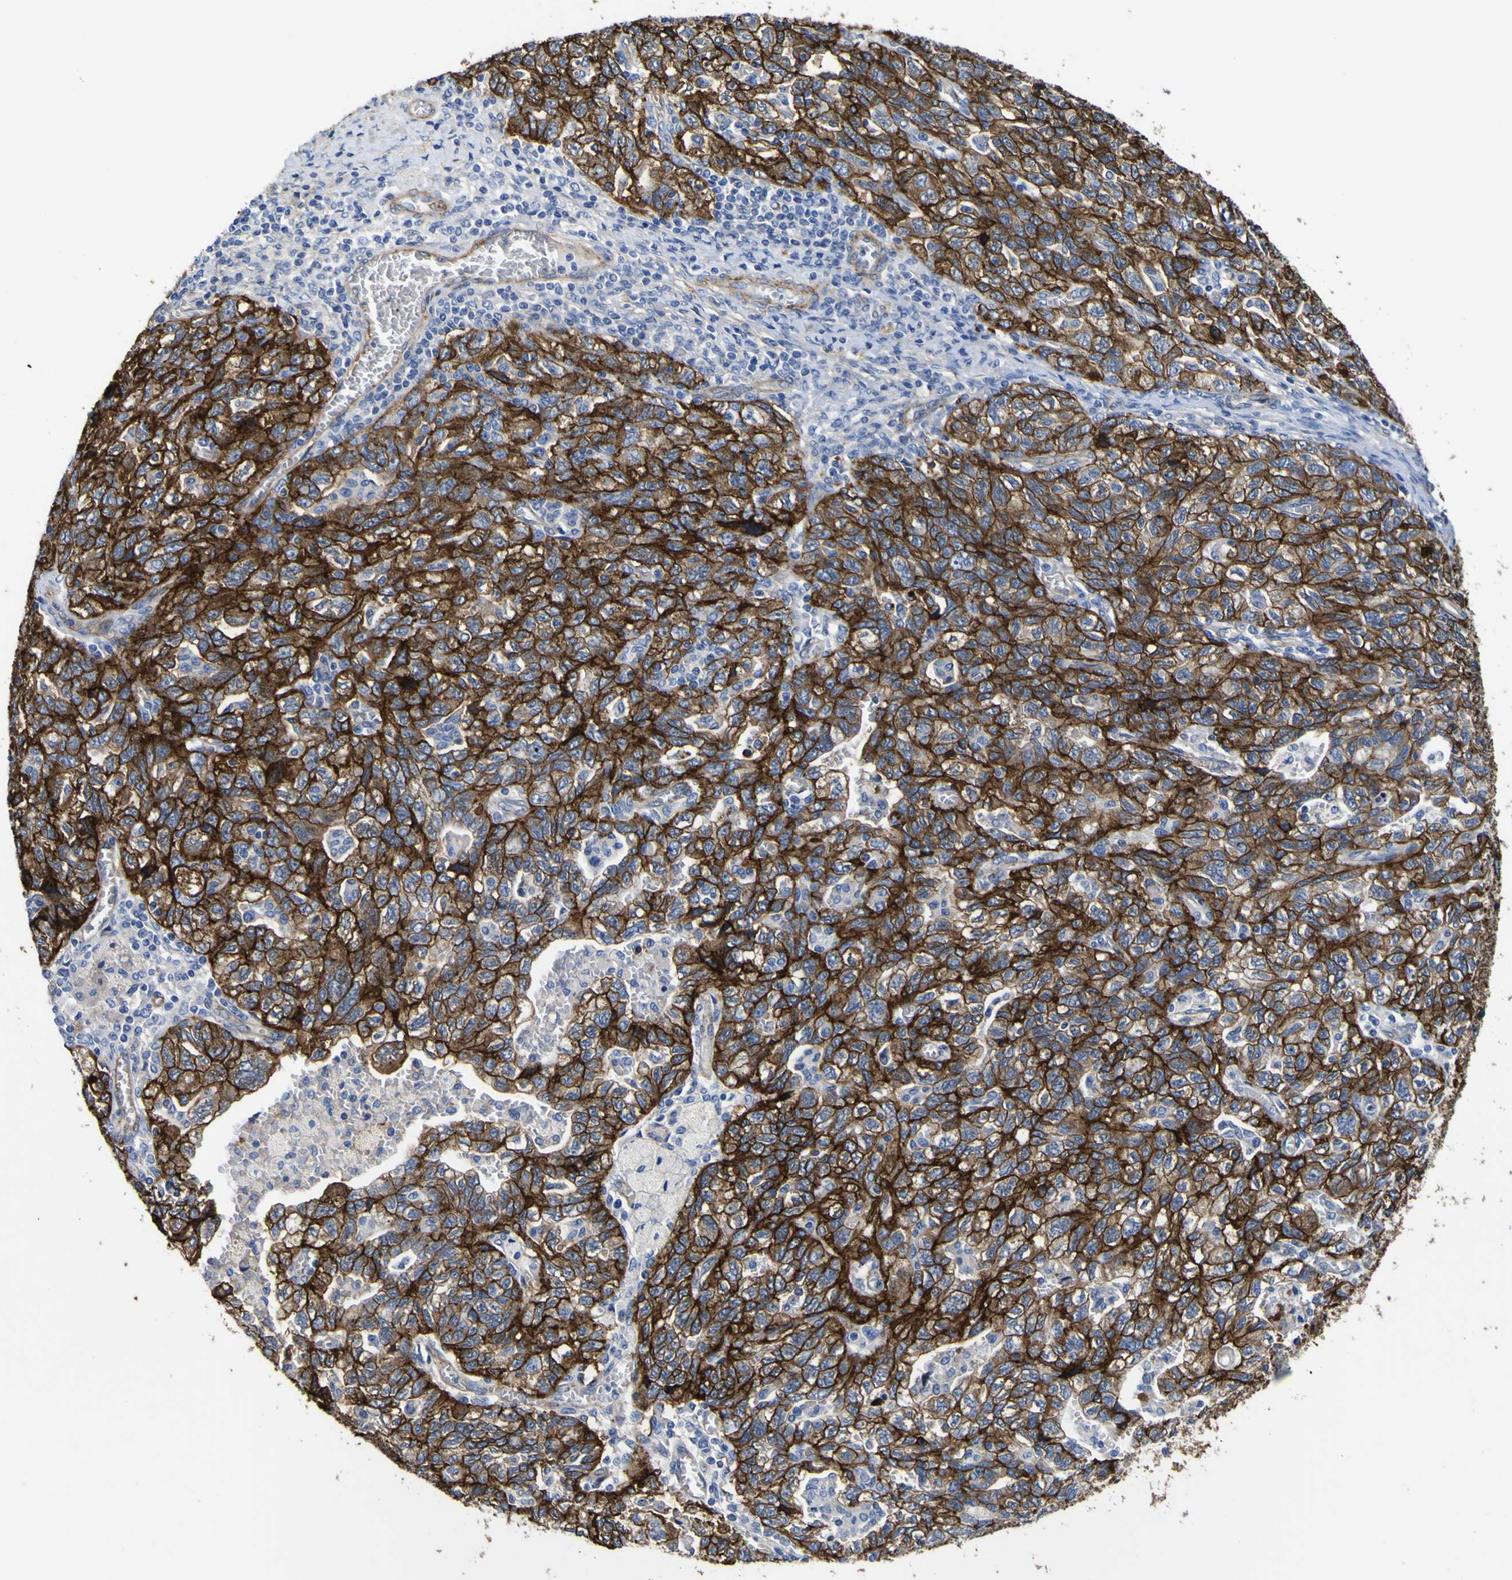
{"staining": {"intensity": "strong", "quantity": ">75%", "location": "cytoplasmic/membranous"}, "tissue": "ovarian cancer", "cell_type": "Tumor cells", "image_type": "cancer", "snomed": [{"axis": "morphology", "description": "Carcinoma, NOS"}, {"axis": "morphology", "description": "Cystadenocarcinoma, serous, NOS"}, {"axis": "topography", "description": "Ovary"}], "caption": "A high amount of strong cytoplasmic/membranous expression is identified in approximately >75% of tumor cells in ovarian carcinoma tissue.", "gene": "CD151", "patient": {"sex": "female", "age": 69}}